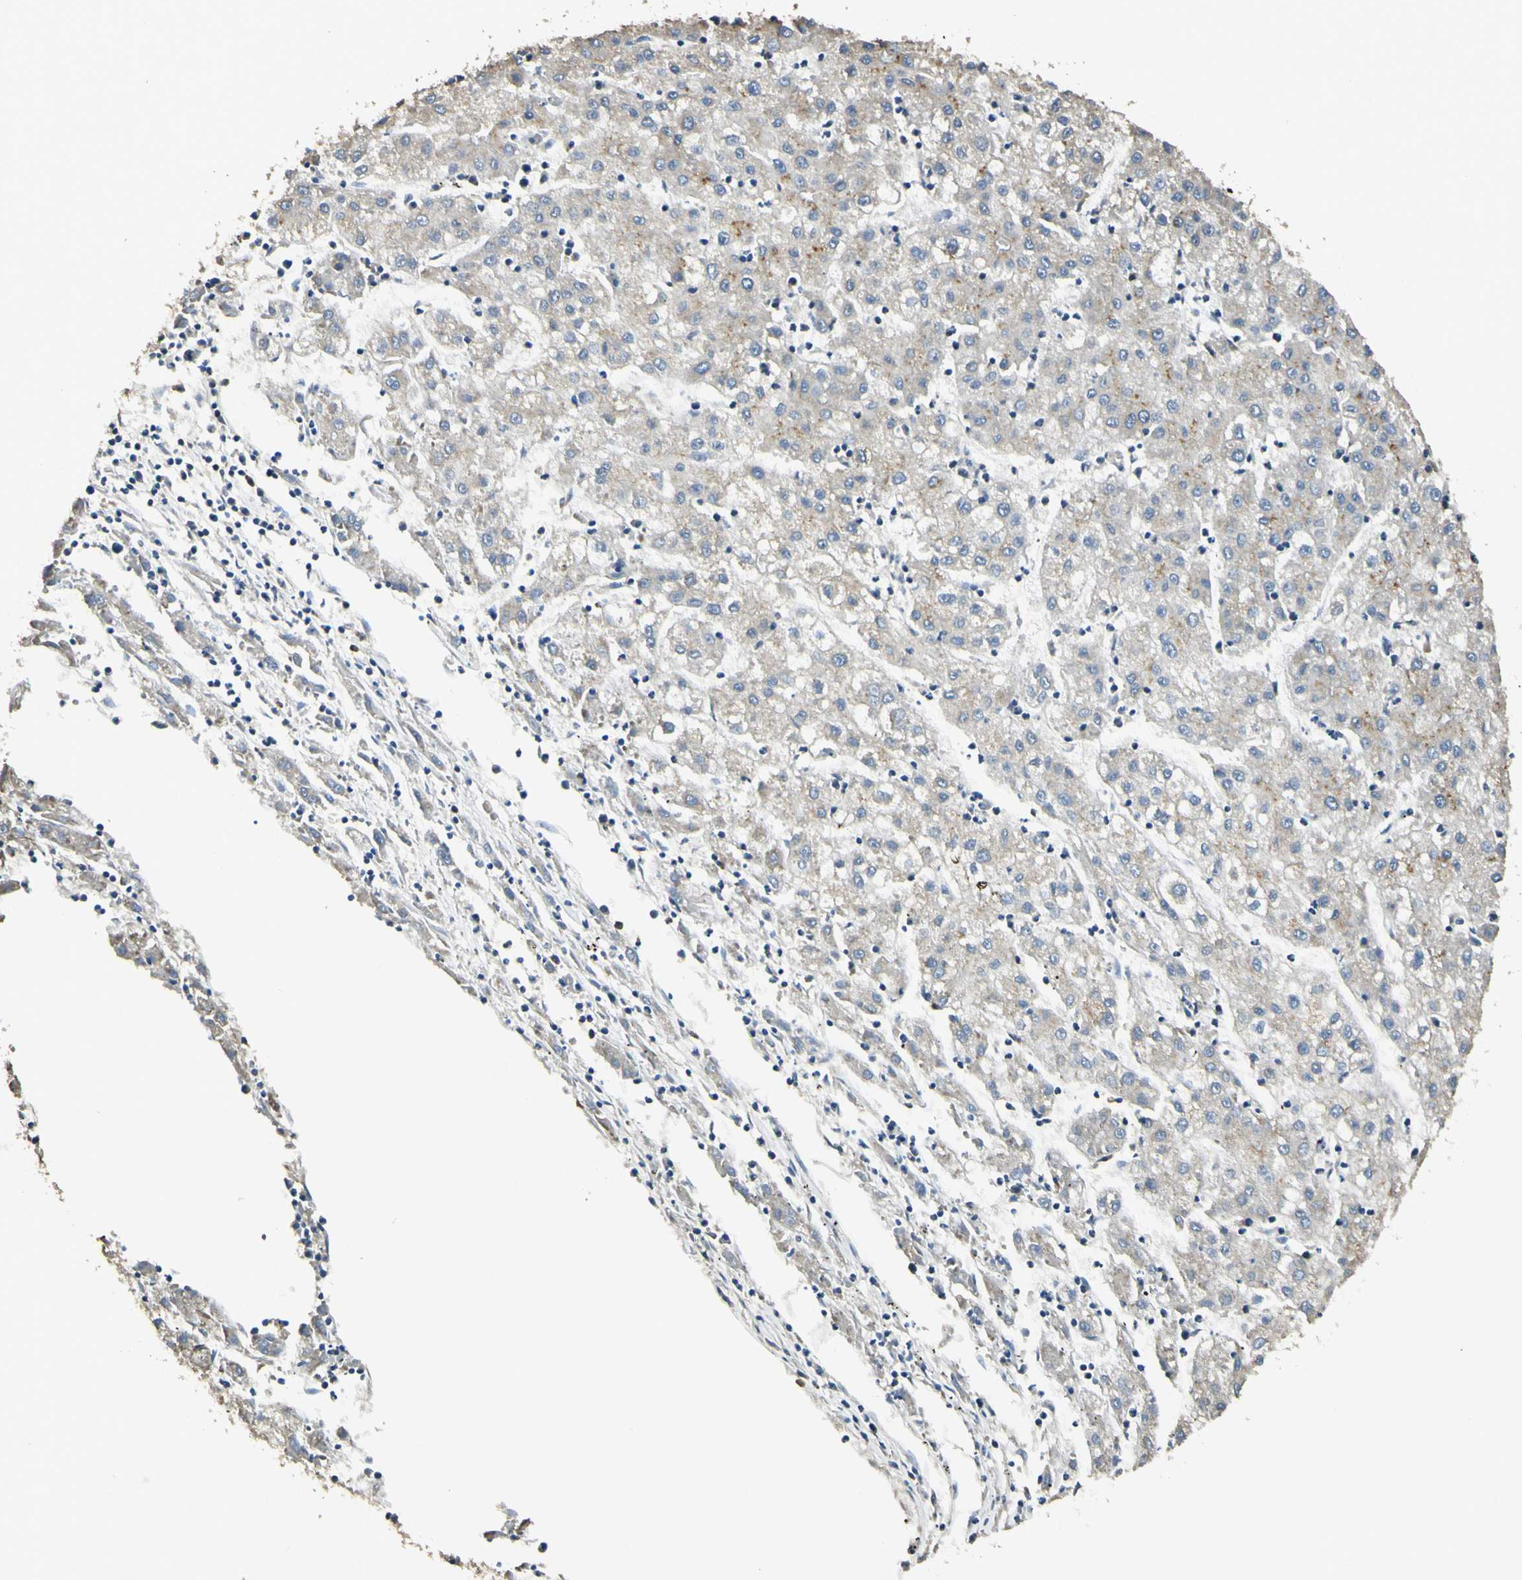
{"staining": {"intensity": "weak", "quantity": "<25%", "location": "cytoplasmic/membranous"}, "tissue": "liver cancer", "cell_type": "Tumor cells", "image_type": "cancer", "snomed": [{"axis": "morphology", "description": "Carcinoma, Hepatocellular, NOS"}, {"axis": "topography", "description": "Liver"}], "caption": "An image of human liver cancer (hepatocellular carcinoma) is negative for staining in tumor cells.", "gene": "LAMTOR1", "patient": {"sex": "male", "age": 72}}